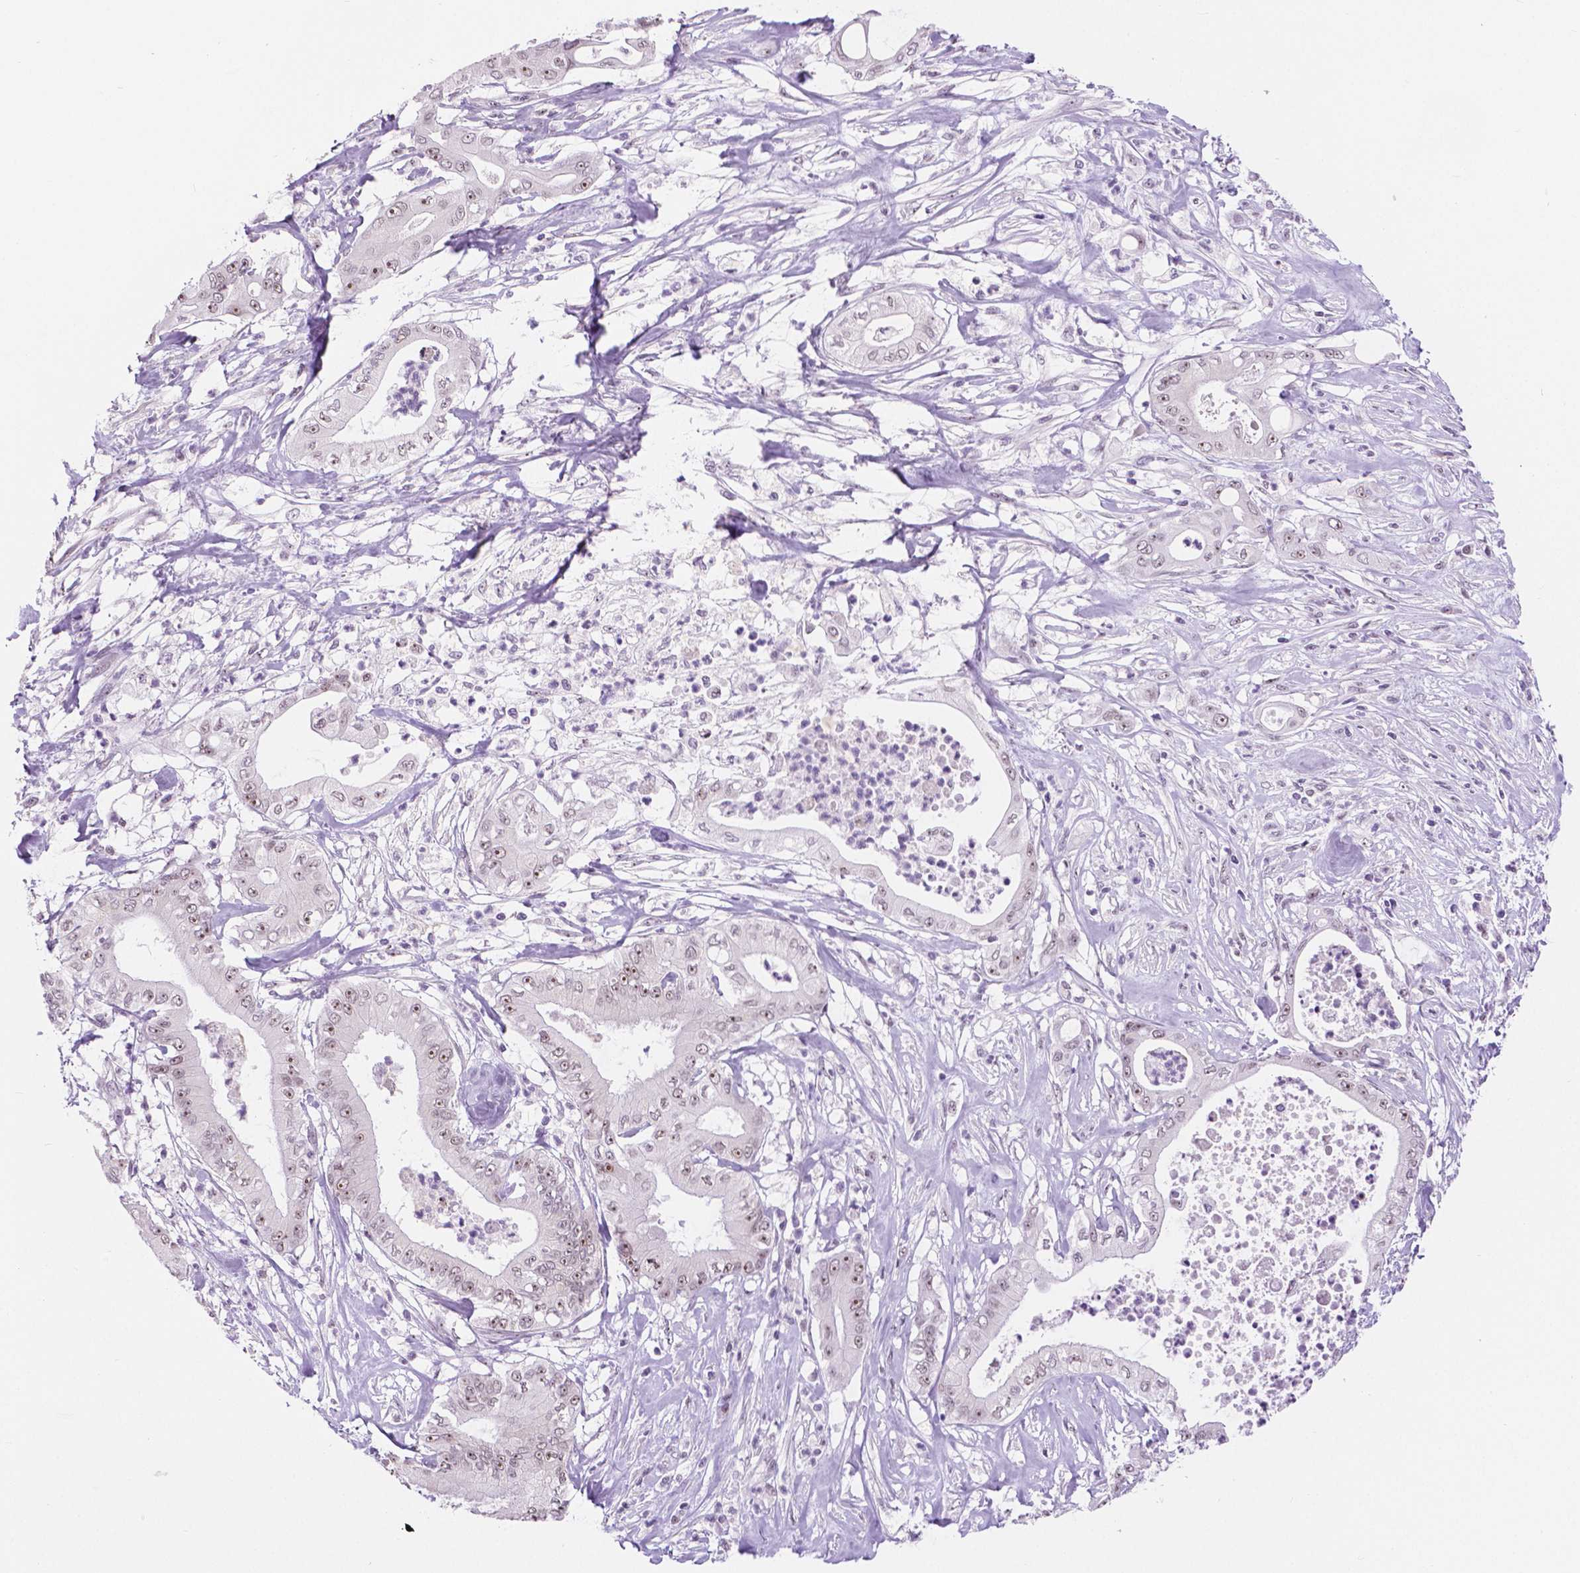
{"staining": {"intensity": "moderate", "quantity": ">75%", "location": "nuclear"}, "tissue": "pancreatic cancer", "cell_type": "Tumor cells", "image_type": "cancer", "snomed": [{"axis": "morphology", "description": "Adenocarcinoma, NOS"}, {"axis": "topography", "description": "Pancreas"}], "caption": "Adenocarcinoma (pancreatic) tissue shows moderate nuclear staining in approximately >75% of tumor cells, visualized by immunohistochemistry.", "gene": "NHP2", "patient": {"sex": "male", "age": 71}}